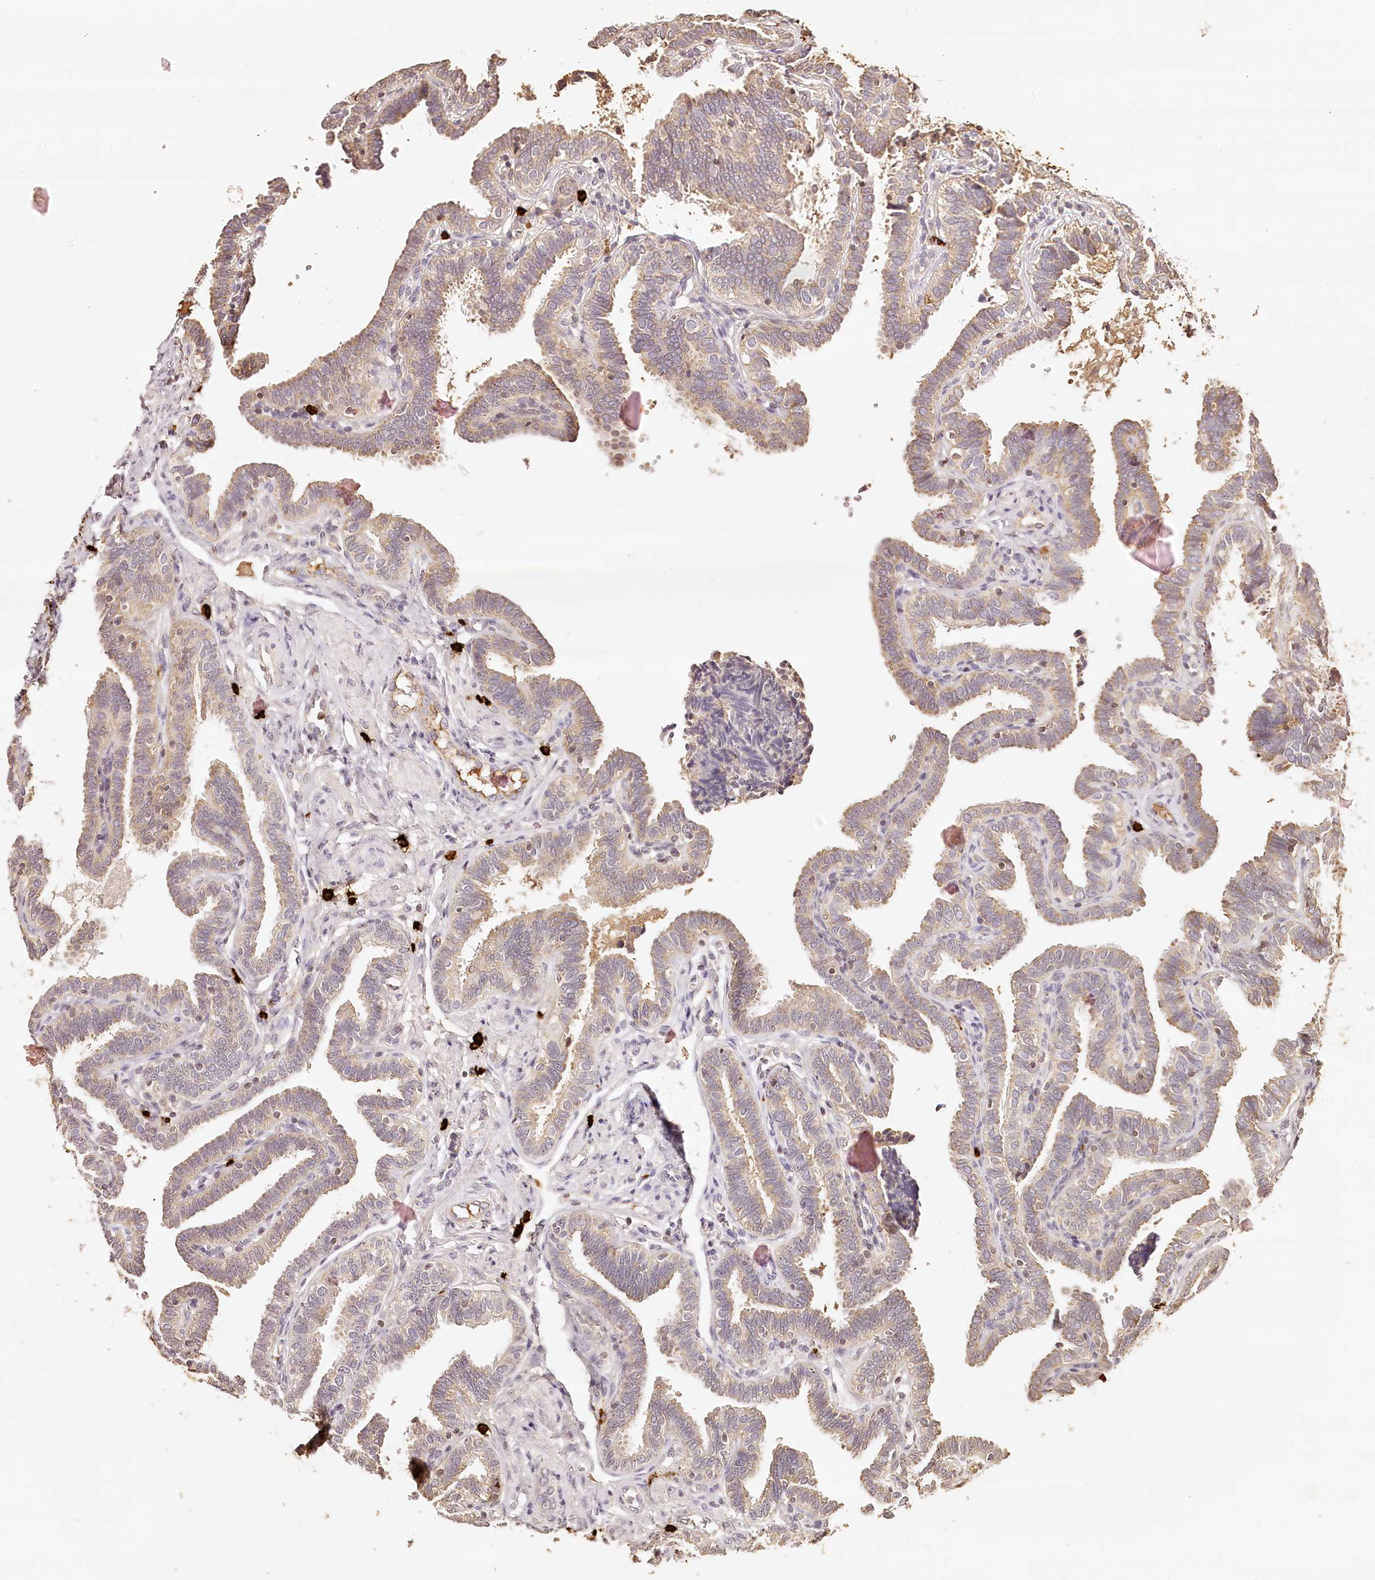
{"staining": {"intensity": "weak", "quantity": "25%-75%", "location": "cytoplasmic/membranous"}, "tissue": "fallopian tube", "cell_type": "Glandular cells", "image_type": "normal", "snomed": [{"axis": "morphology", "description": "Normal tissue, NOS"}, {"axis": "topography", "description": "Fallopian tube"}], "caption": "Glandular cells display weak cytoplasmic/membranous positivity in about 25%-75% of cells in benign fallopian tube.", "gene": "SYNGR1", "patient": {"sex": "female", "age": 39}}